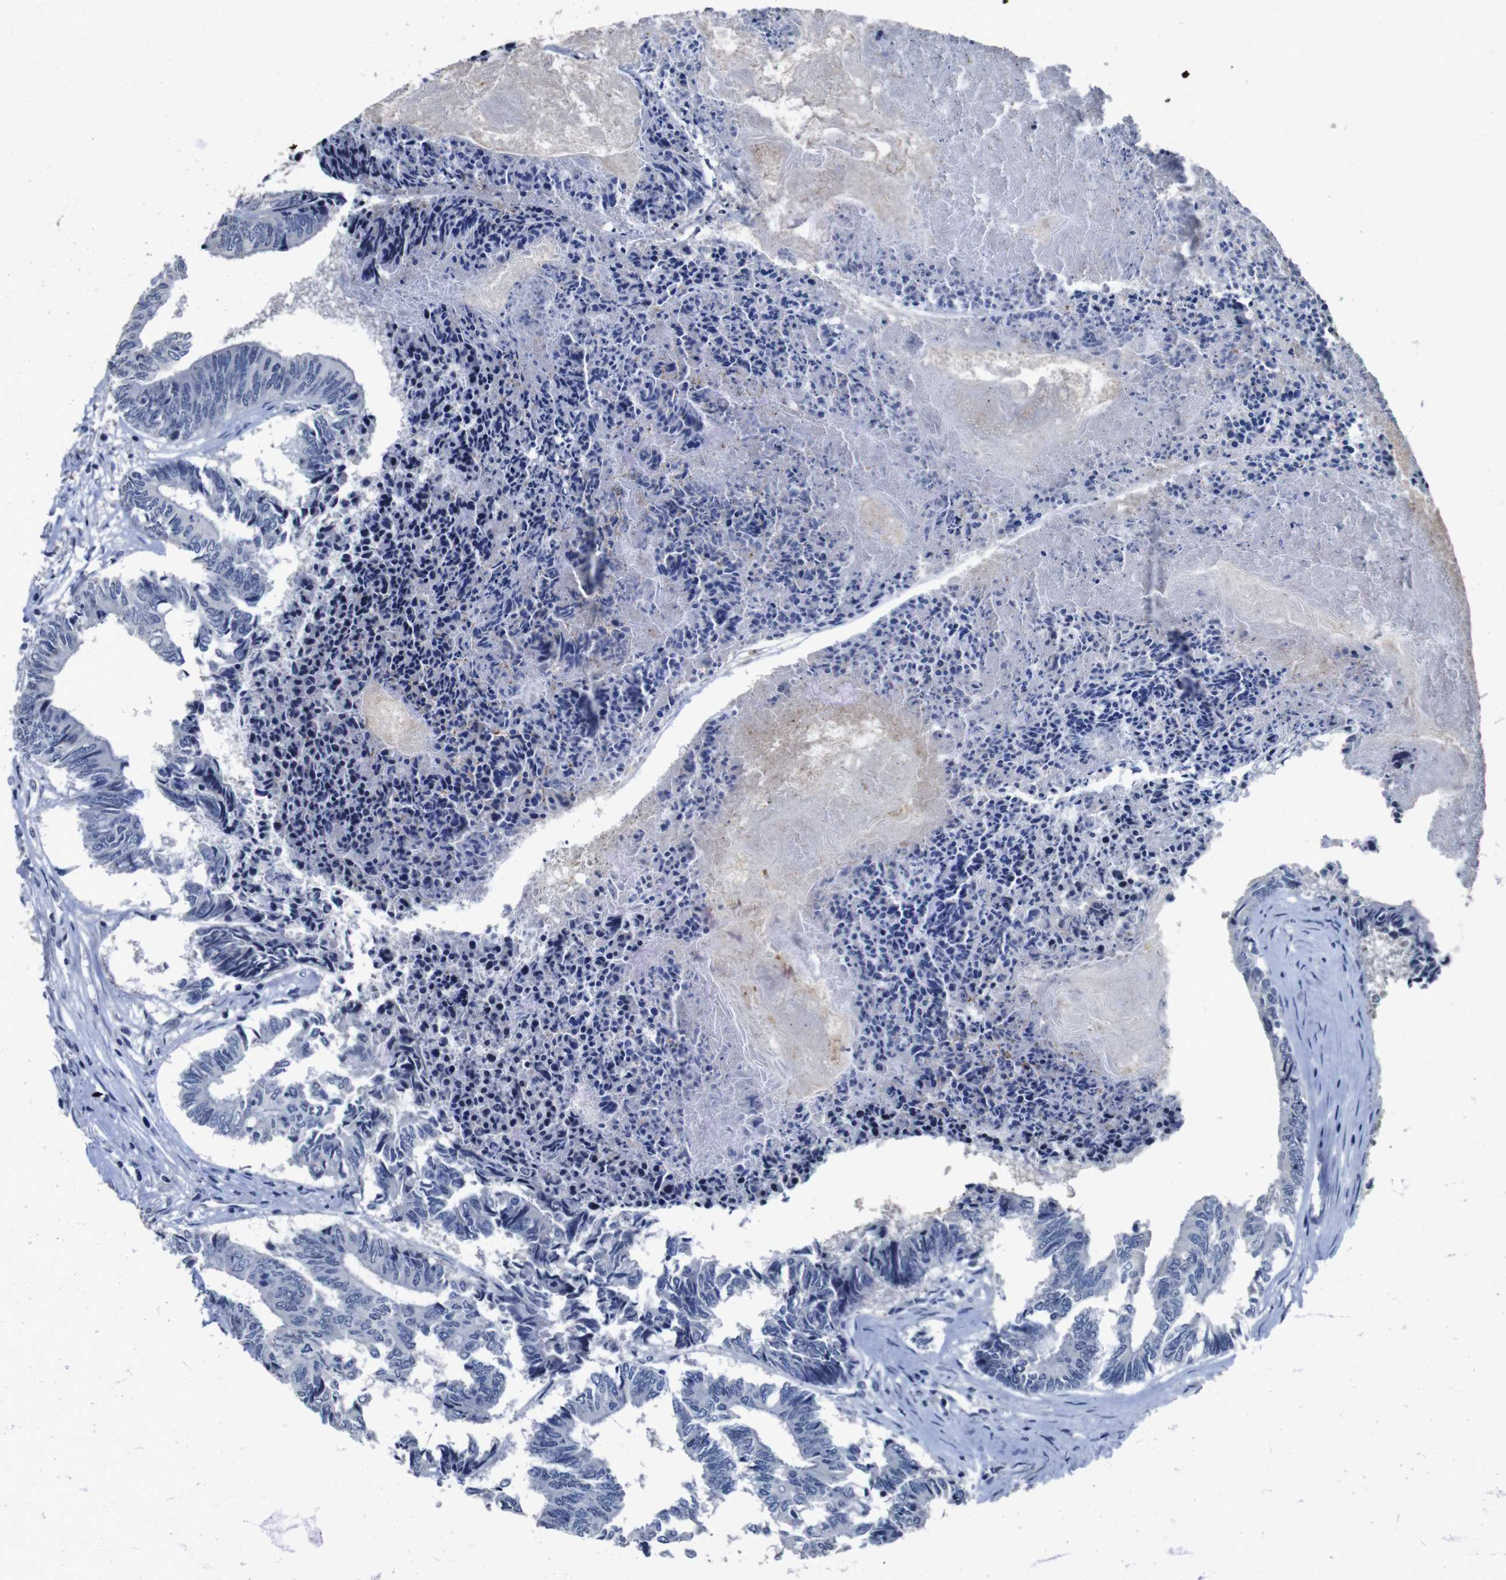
{"staining": {"intensity": "negative", "quantity": "none", "location": "none"}, "tissue": "colorectal cancer", "cell_type": "Tumor cells", "image_type": "cancer", "snomed": [{"axis": "morphology", "description": "Adenocarcinoma, NOS"}, {"axis": "topography", "description": "Rectum"}], "caption": "A high-resolution photomicrograph shows IHC staining of adenocarcinoma (colorectal), which exhibits no significant expression in tumor cells.", "gene": "AKT3", "patient": {"sex": "male", "age": 63}}